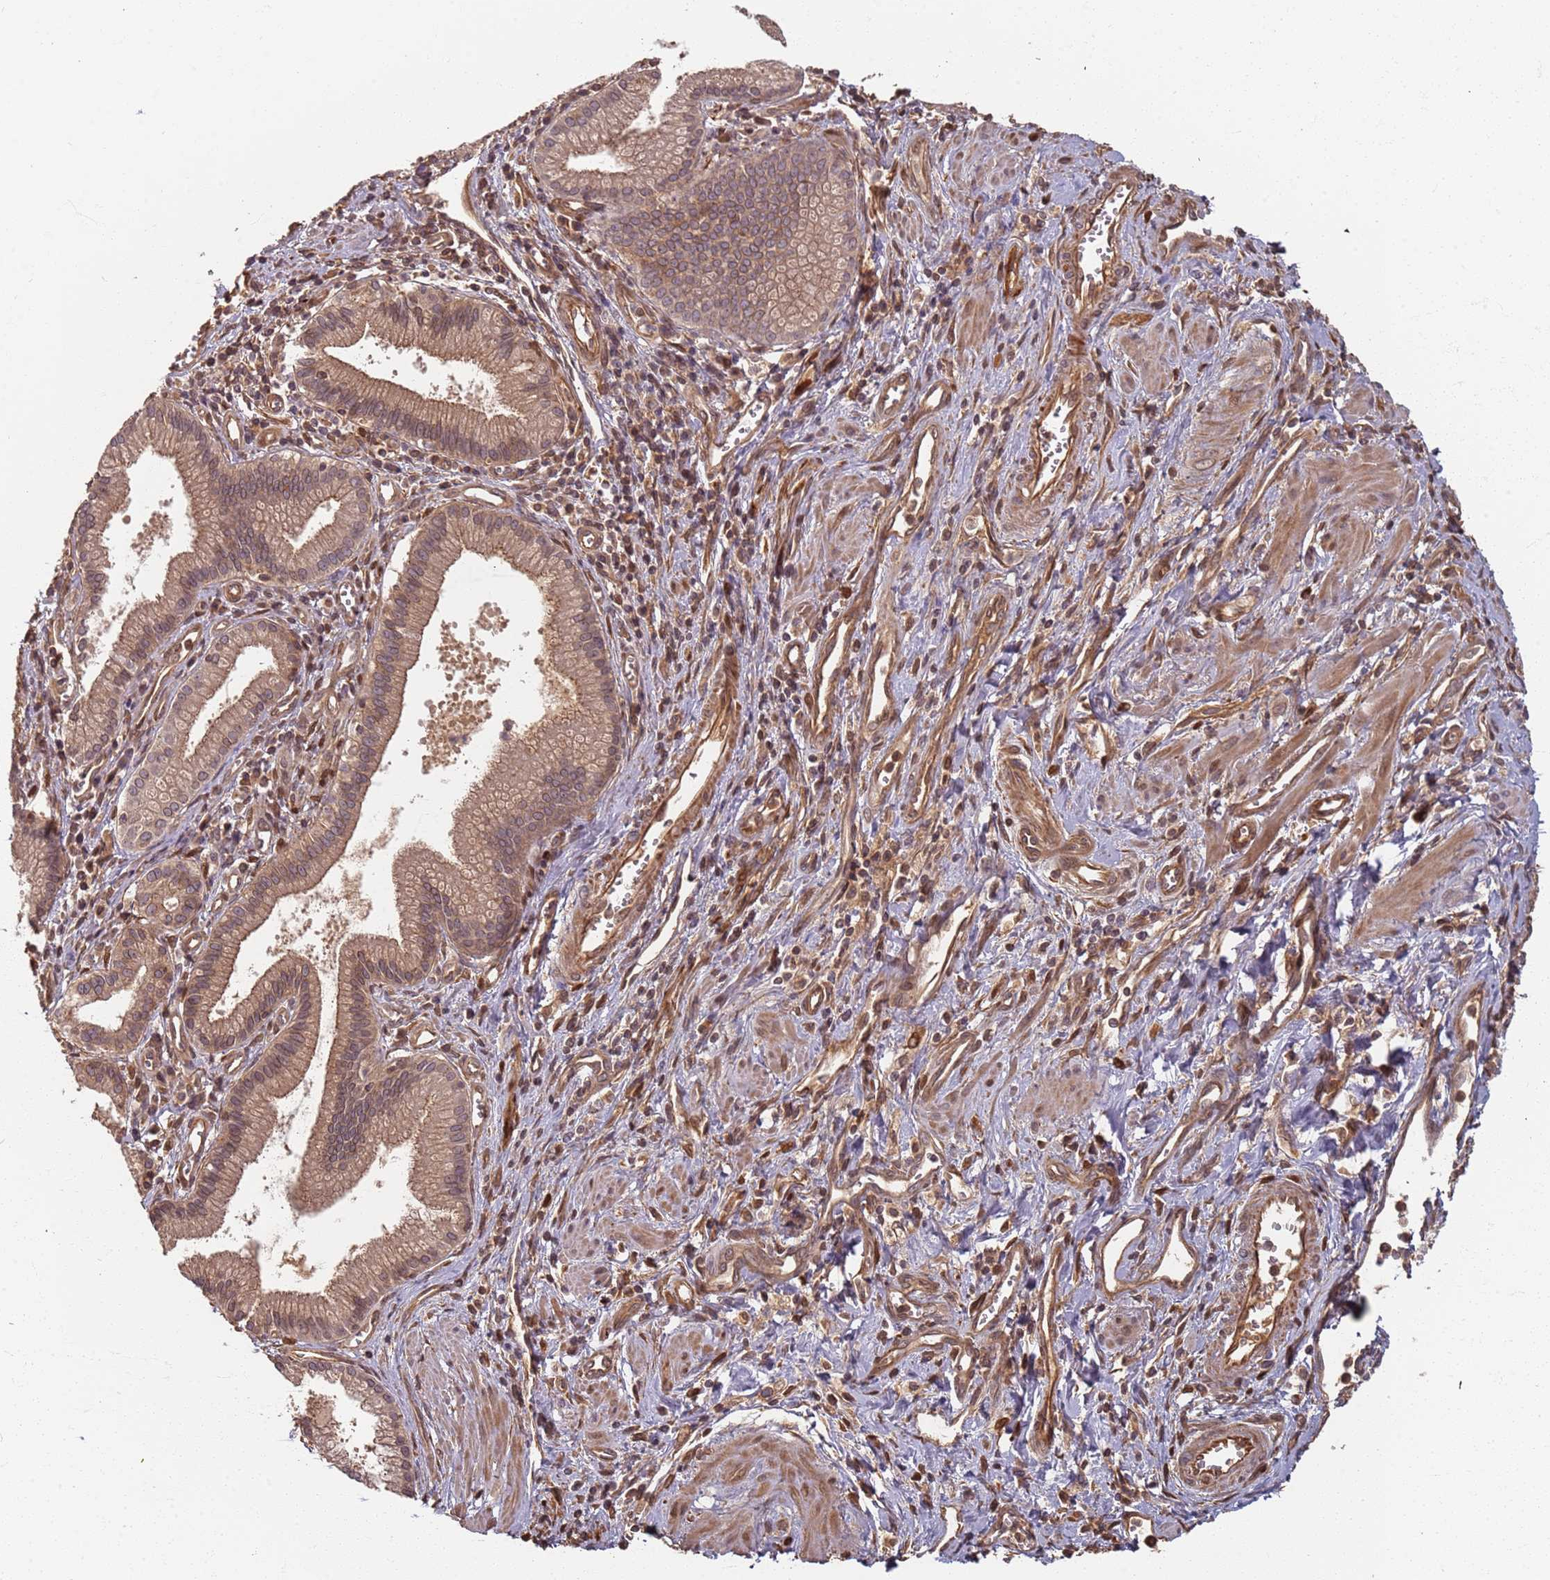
{"staining": {"intensity": "weak", "quantity": ">75%", "location": "cytoplasmic/membranous"}, "tissue": "pancreatic cancer", "cell_type": "Tumor cells", "image_type": "cancer", "snomed": [{"axis": "morphology", "description": "Adenocarcinoma, NOS"}, {"axis": "topography", "description": "Pancreas"}], "caption": "Immunohistochemistry (IHC) of pancreatic cancer displays low levels of weak cytoplasmic/membranous staining in approximately >75% of tumor cells.", "gene": "SDCCAG8", "patient": {"sex": "male", "age": 78}}